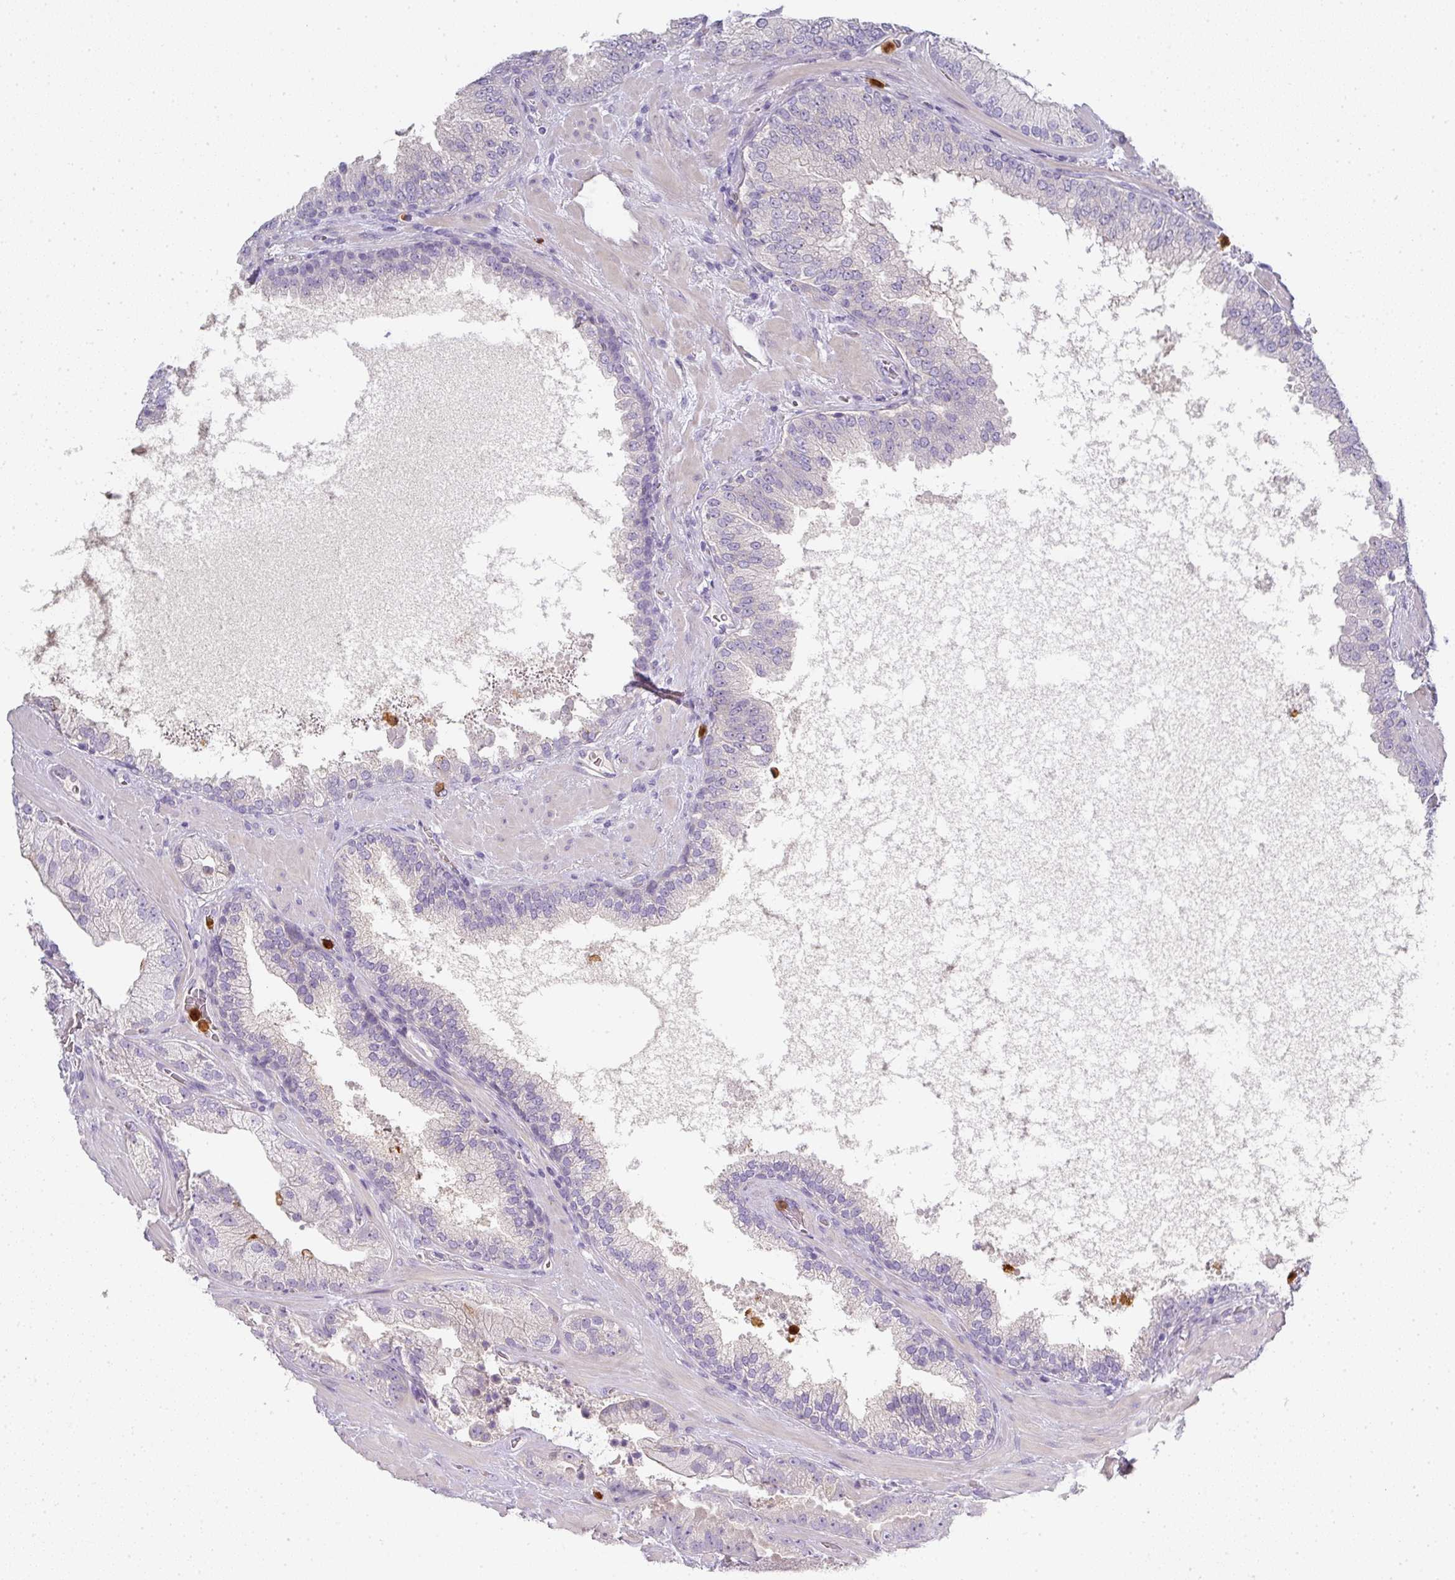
{"staining": {"intensity": "negative", "quantity": "none", "location": "none"}, "tissue": "prostate cancer", "cell_type": "Tumor cells", "image_type": "cancer", "snomed": [{"axis": "morphology", "description": "Adenocarcinoma, High grade"}, {"axis": "topography", "description": "Prostate"}], "caption": "IHC of high-grade adenocarcinoma (prostate) reveals no staining in tumor cells.", "gene": "HHEX", "patient": {"sex": "male", "age": 68}}